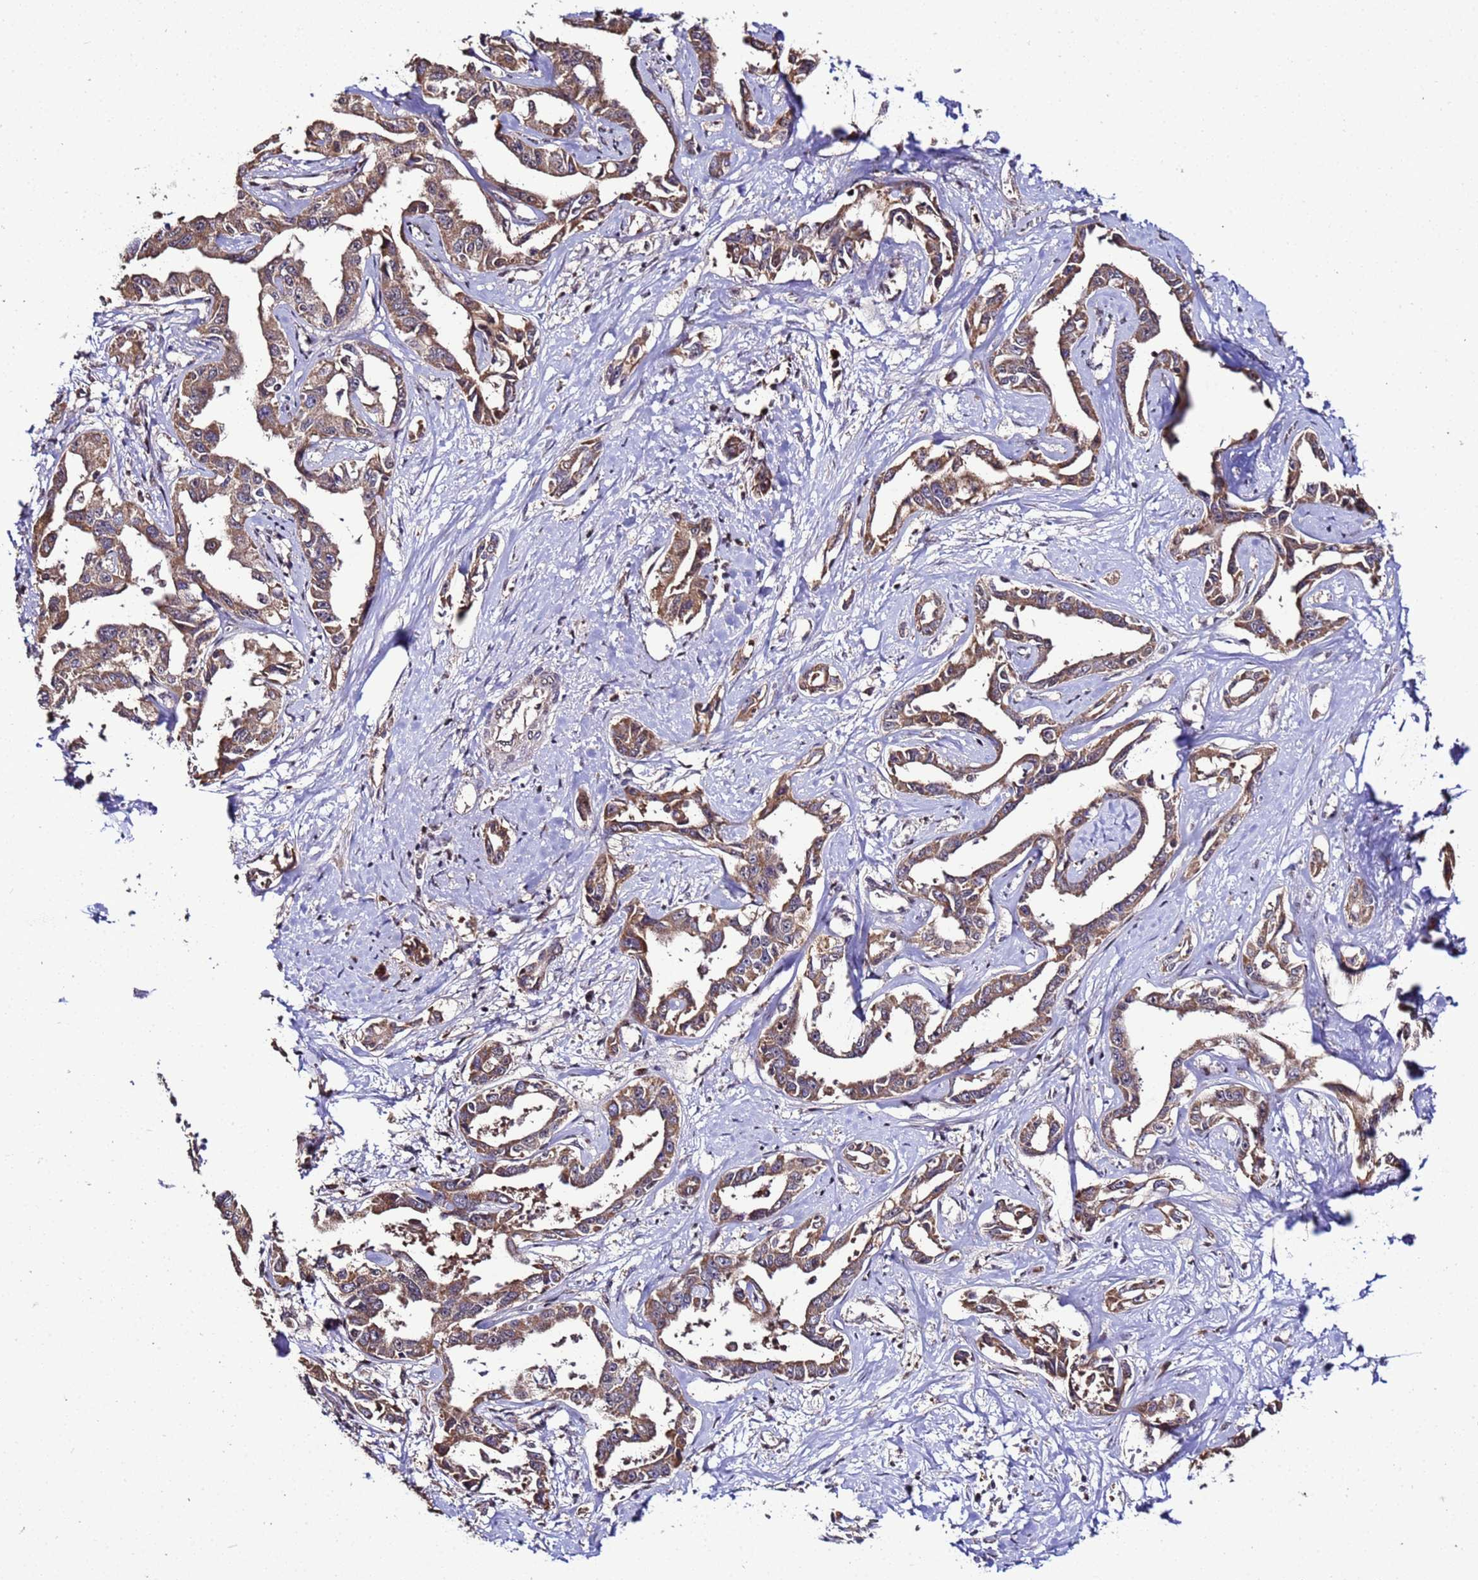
{"staining": {"intensity": "moderate", "quantity": ">75%", "location": "cytoplasmic/membranous"}, "tissue": "liver cancer", "cell_type": "Tumor cells", "image_type": "cancer", "snomed": [{"axis": "morphology", "description": "Cholangiocarcinoma"}, {"axis": "topography", "description": "Liver"}], "caption": "A brown stain labels moderate cytoplasmic/membranous expression of a protein in liver cancer (cholangiocarcinoma) tumor cells.", "gene": "WNK4", "patient": {"sex": "male", "age": 59}}